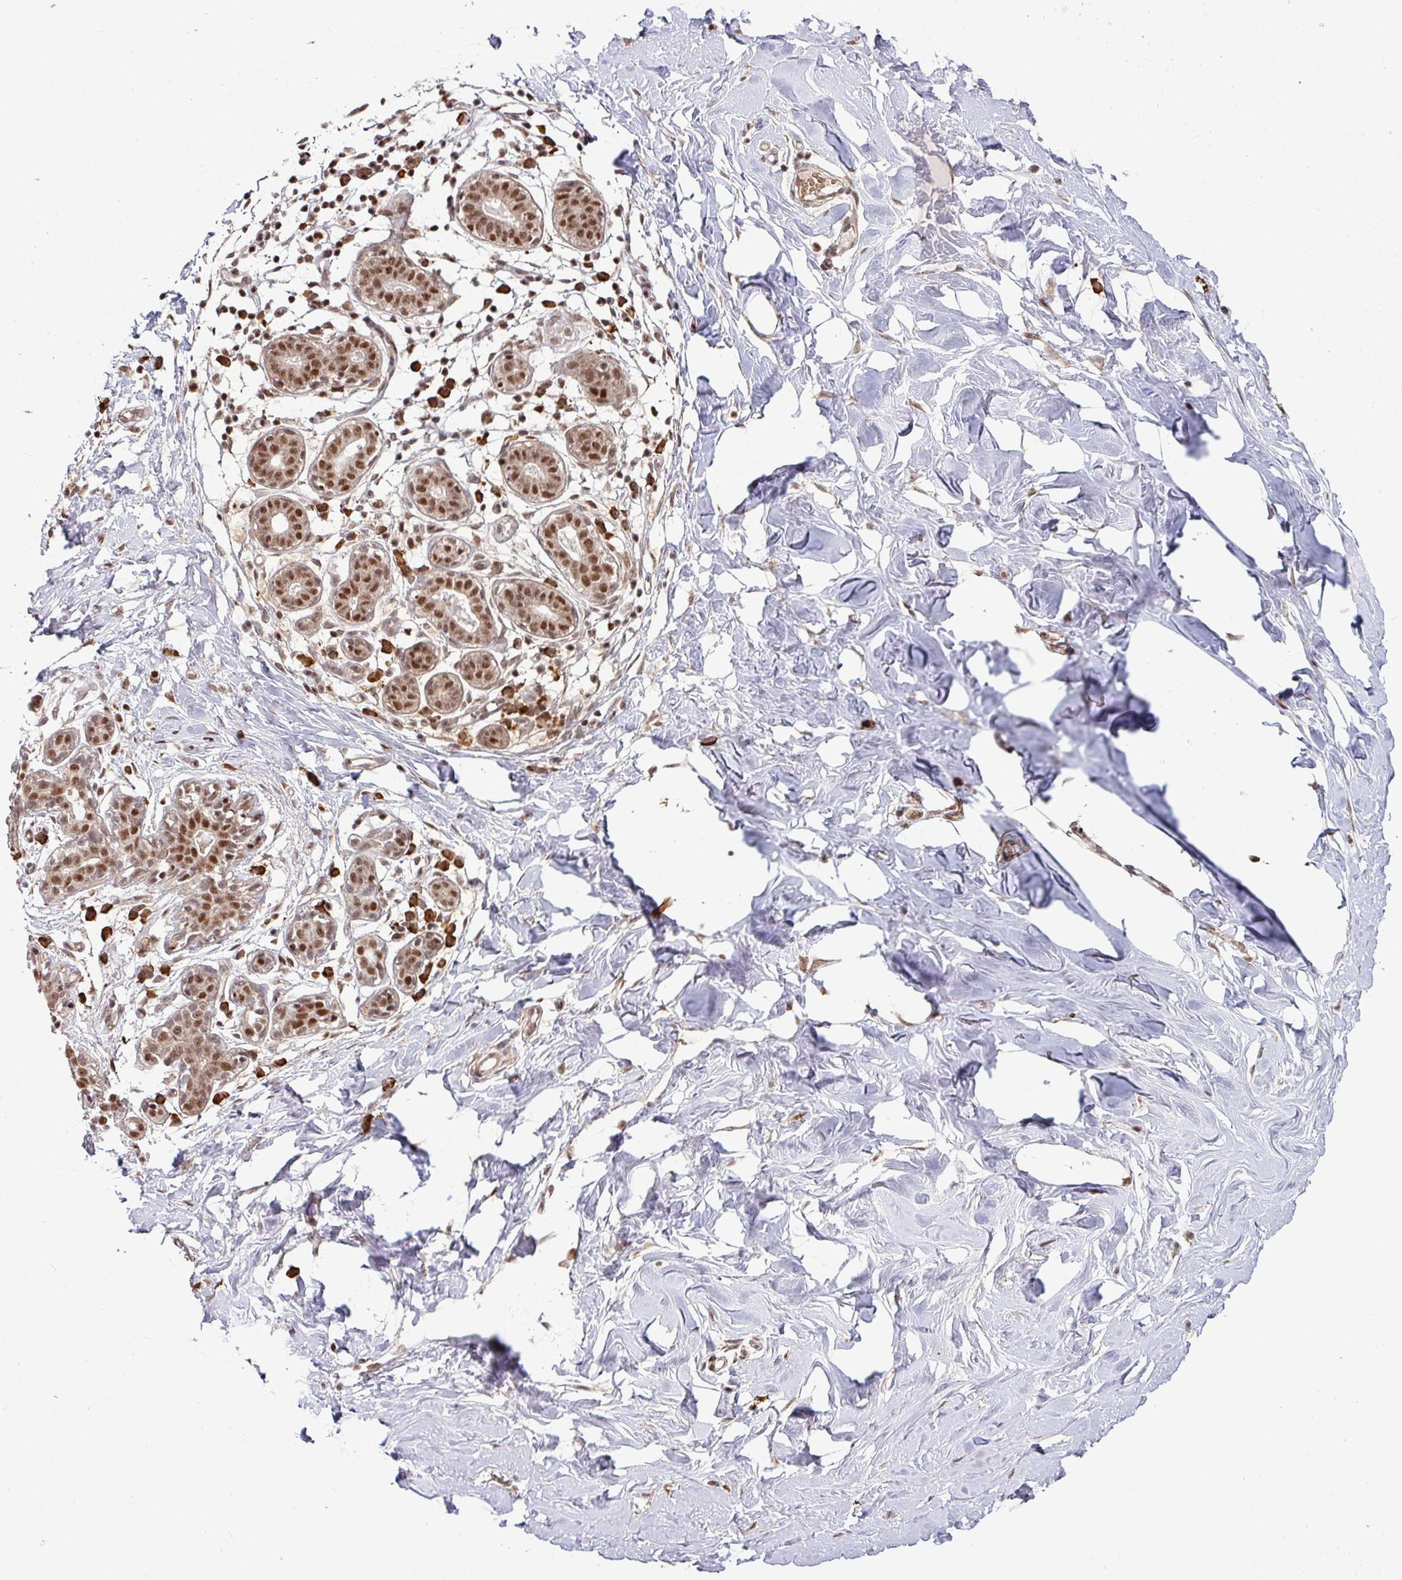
{"staining": {"intensity": "moderate", "quantity": ">75%", "location": "nuclear"}, "tissue": "breast", "cell_type": "Adipocytes", "image_type": "normal", "snomed": [{"axis": "morphology", "description": "Normal tissue, NOS"}, {"axis": "topography", "description": "Breast"}], "caption": "DAB (3,3'-diaminobenzidine) immunohistochemical staining of benign breast shows moderate nuclear protein positivity in approximately >75% of adipocytes. The staining was performed using DAB, with brown indicating positive protein expression. Nuclei are stained blue with hematoxylin.", "gene": "PHF23", "patient": {"sex": "female", "age": 27}}